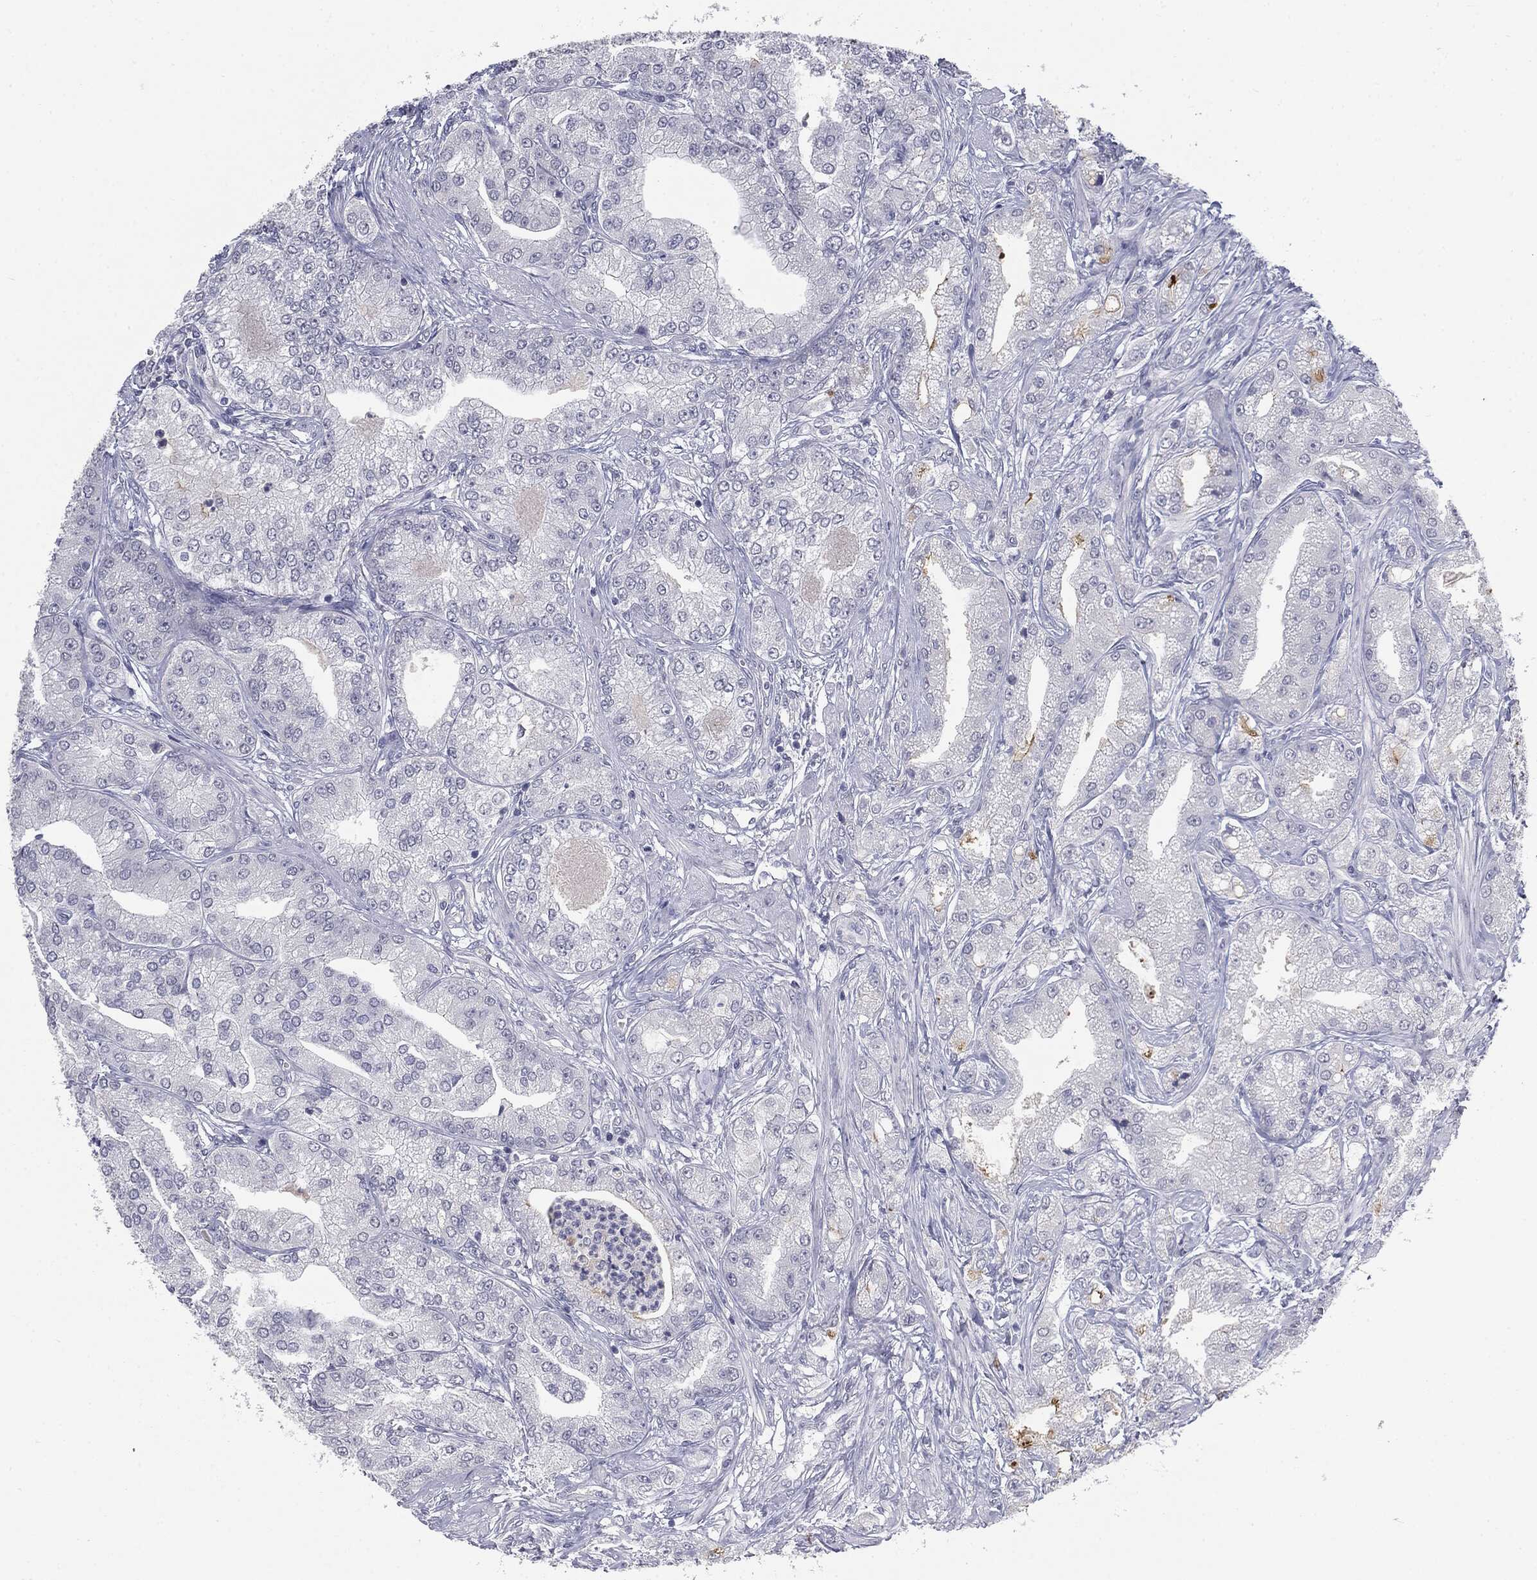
{"staining": {"intensity": "moderate", "quantity": "<25%", "location": "cytoplasmic/membranous"}, "tissue": "prostate cancer", "cell_type": "Tumor cells", "image_type": "cancer", "snomed": [{"axis": "morphology", "description": "Adenocarcinoma, High grade"}, {"axis": "topography", "description": "Prostate"}], "caption": "IHC photomicrograph of adenocarcinoma (high-grade) (prostate) stained for a protein (brown), which reveals low levels of moderate cytoplasmic/membranous positivity in approximately <25% of tumor cells.", "gene": "MUC1", "patient": {"sex": "male", "age": 61}}